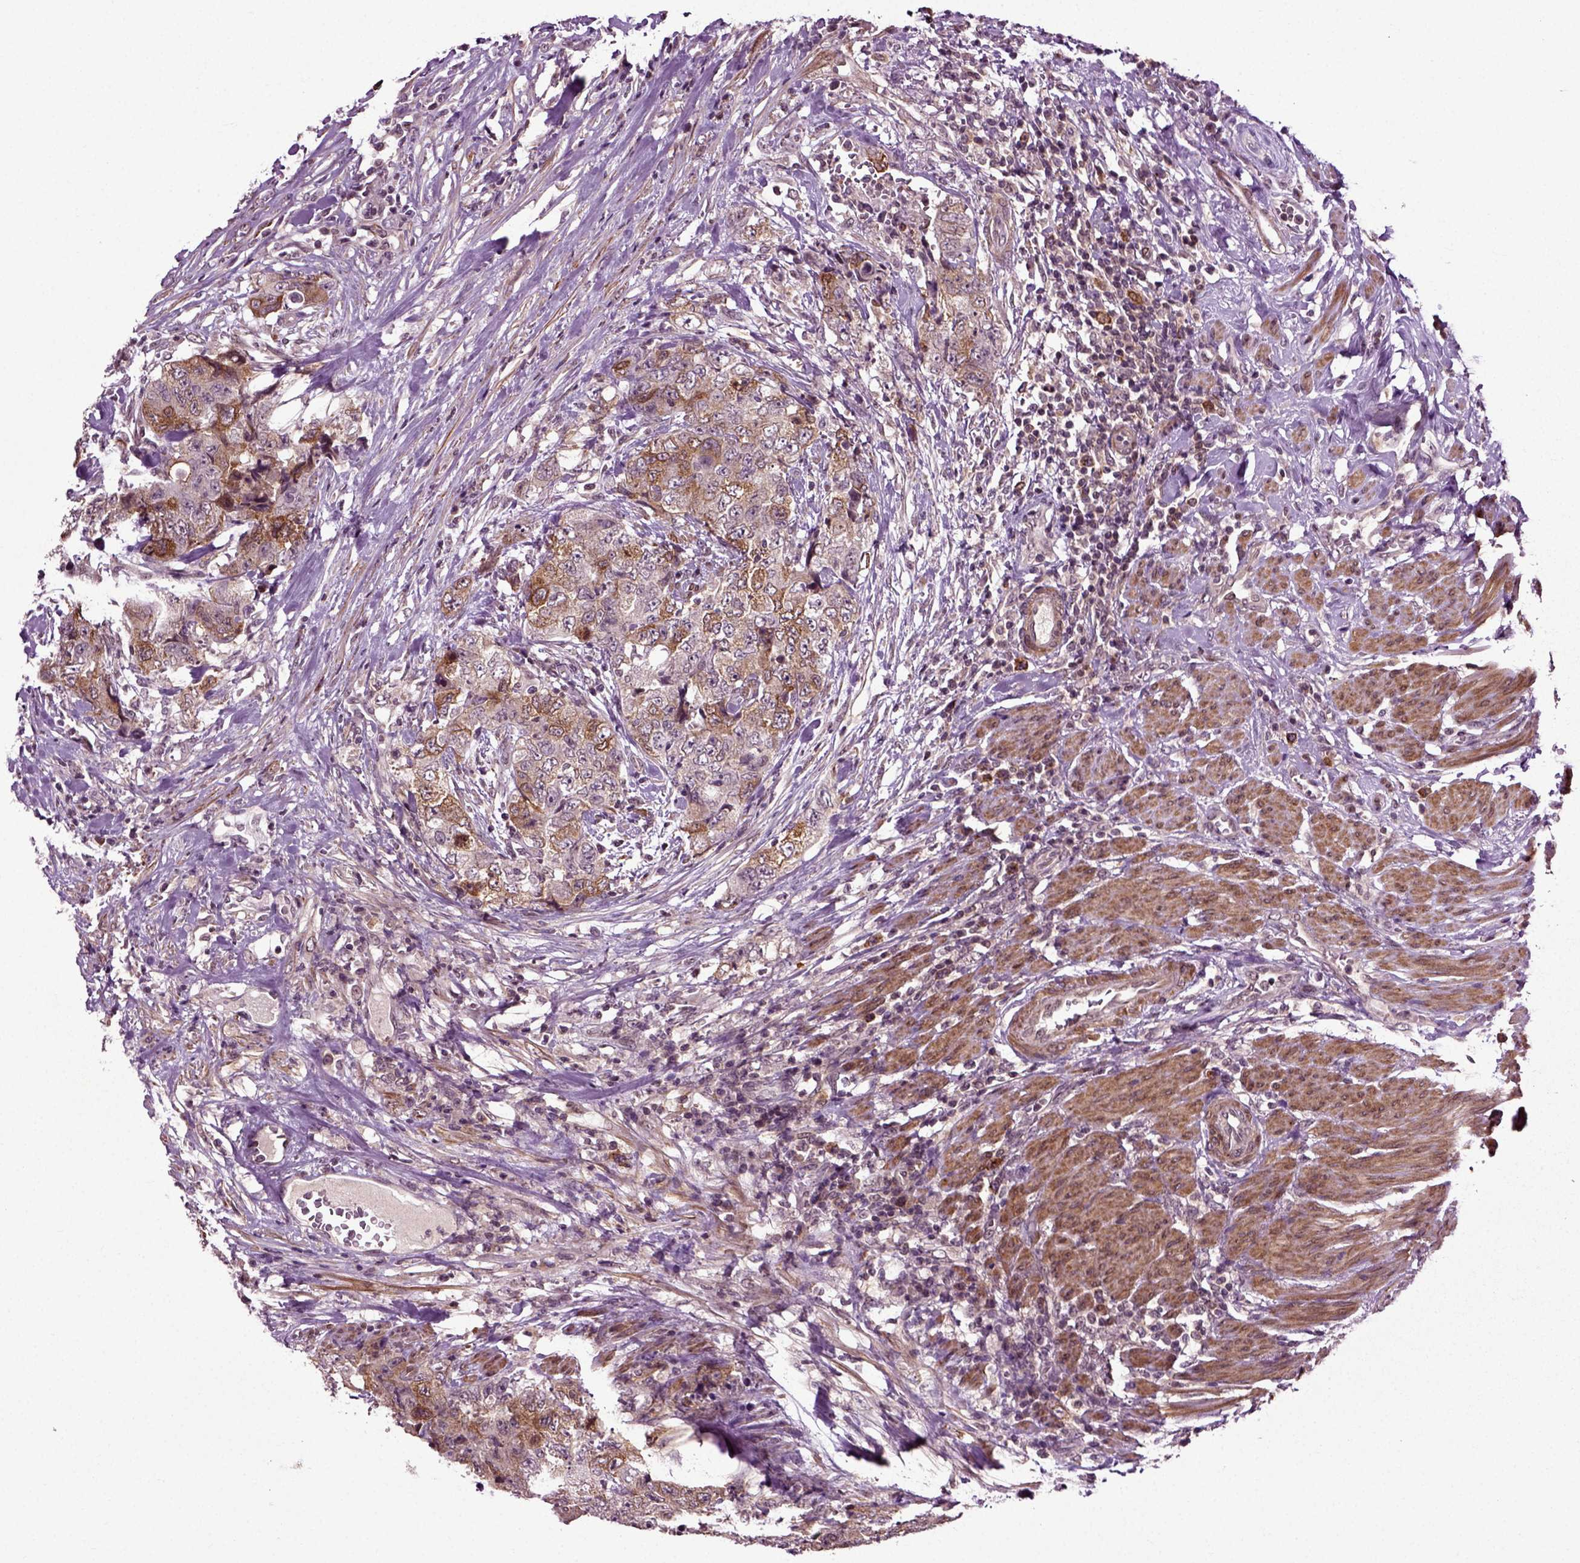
{"staining": {"intensity": "moderate", "quantity": "<25%", "location": "cytoplasmic/membranous"}, "tissue": "urothelial cancer", "cell_type": "Tumor cells", "image_type": "cancer", "snomed": [{"axis": "morphology", "description": "Urothelial carcinoma, High grade"}, {"axis": "topography", "description": "Urinary bladder"}], "caption": "The image displays immunohistochemical staining of high-grade urothelial carcinoma. There is moderate cytoplasmic/membranous expression is present in approximately <25% of tumor cells.", "gene": "KNSTRN", "patient": {"sex": "female", "age": 78}}